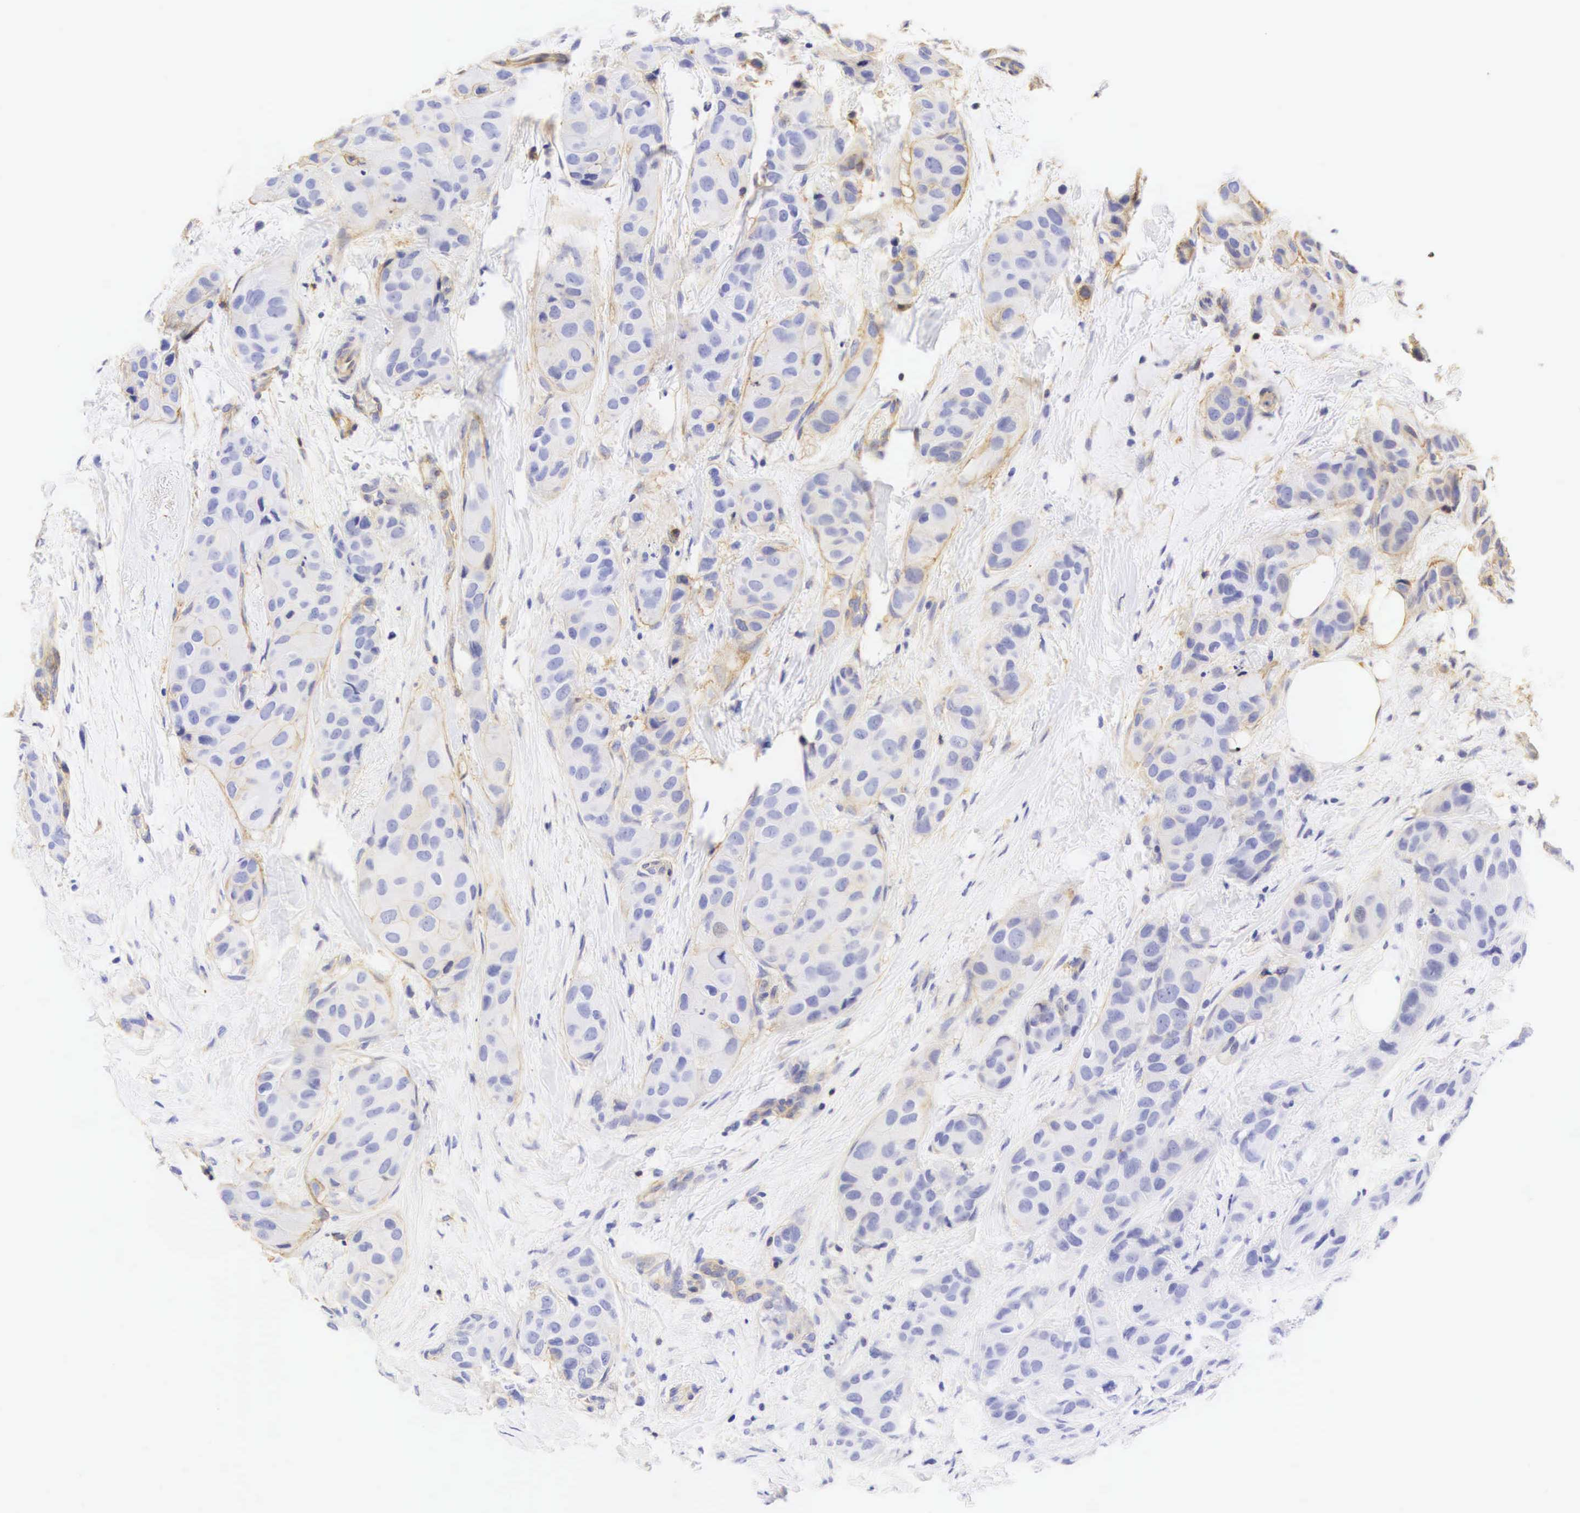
{"staining": {"intensity": "weak", "quantity": "25%-75%", "location": "cytoplasmic/membranous"}, "tissue": "breast cancer", "cell_type": "Tumor cells", "image_type": "cancer", "snomed": [{"axis": "morphology", "description": "Duct carcinoma"}, {"axis": "topography", "description": "Breast"}], "caption": "Immunohistochemistry image of neoplastic tissue: human breast cancer stained using immunohistochemistry shows low levels of weak protein expression localized specifically in the cytoplasmic/membranous of tumor cells, appearing as a cytoplasmic/membranous brown color.", "gene": "CD99", "patient": {"sex": "female", "age": 68}}